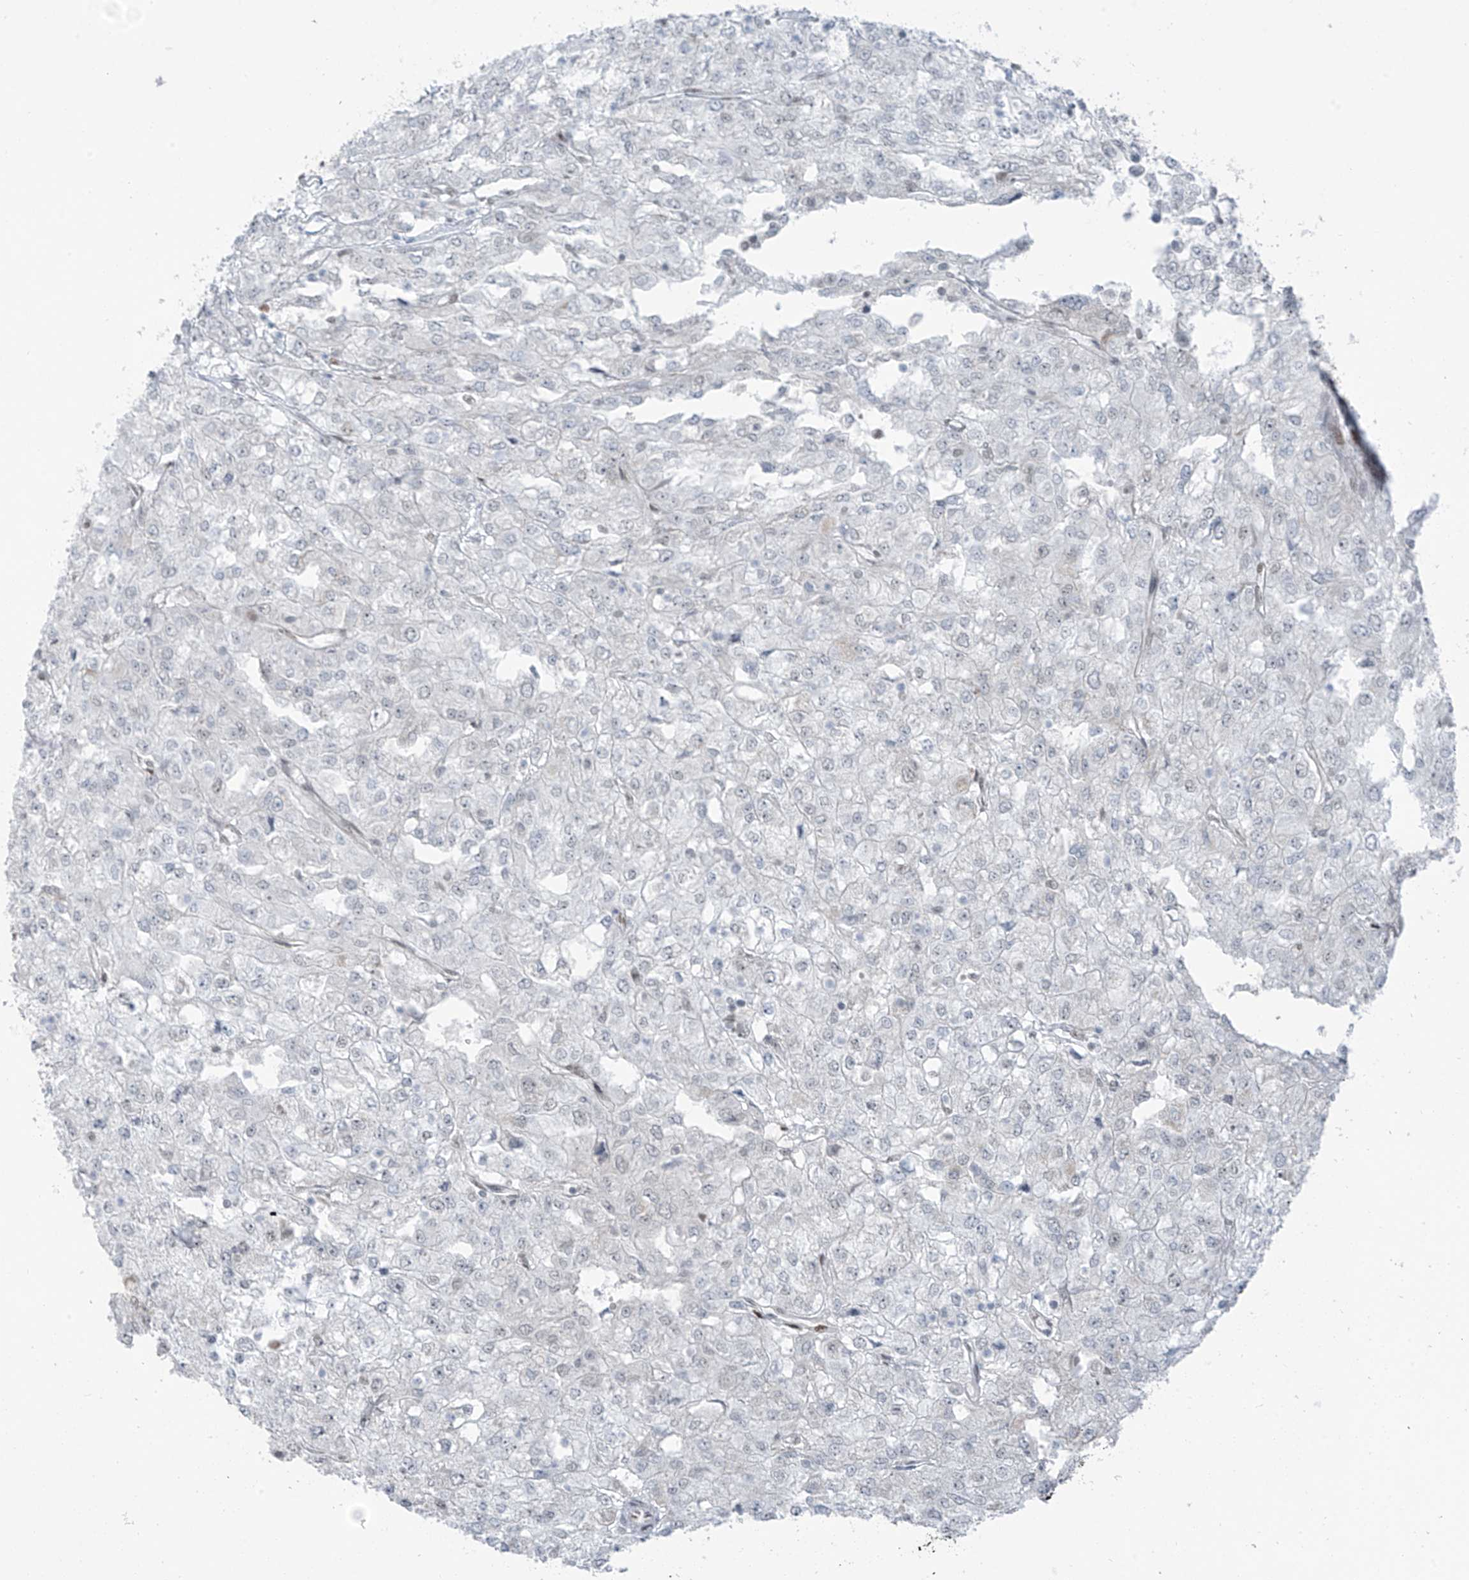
{"staining": {"intensity": "negative", "quantity": "none", "location": "none"}, "tissue": "renal cancer", "cell_type": "Tumor cells", "image_type": "cancer", "snomed": [{"axis": "morphology", "description": "Adenocarcinoma, NOS"}, {"axis": "topography", "description": "Kidney"}], "caption": "This micrograph is of adenocarcinoma (renal) stained with immunohistochemistry (IHC) to label a protein in brown with the nuclei are counter-stained blue. There is no expression in tumor cells. (DAB IHC visualized using brightfield microscopy, high magnification).", "gene": "WRNIP1", "patient": {"sex": "female", "age": 54}}